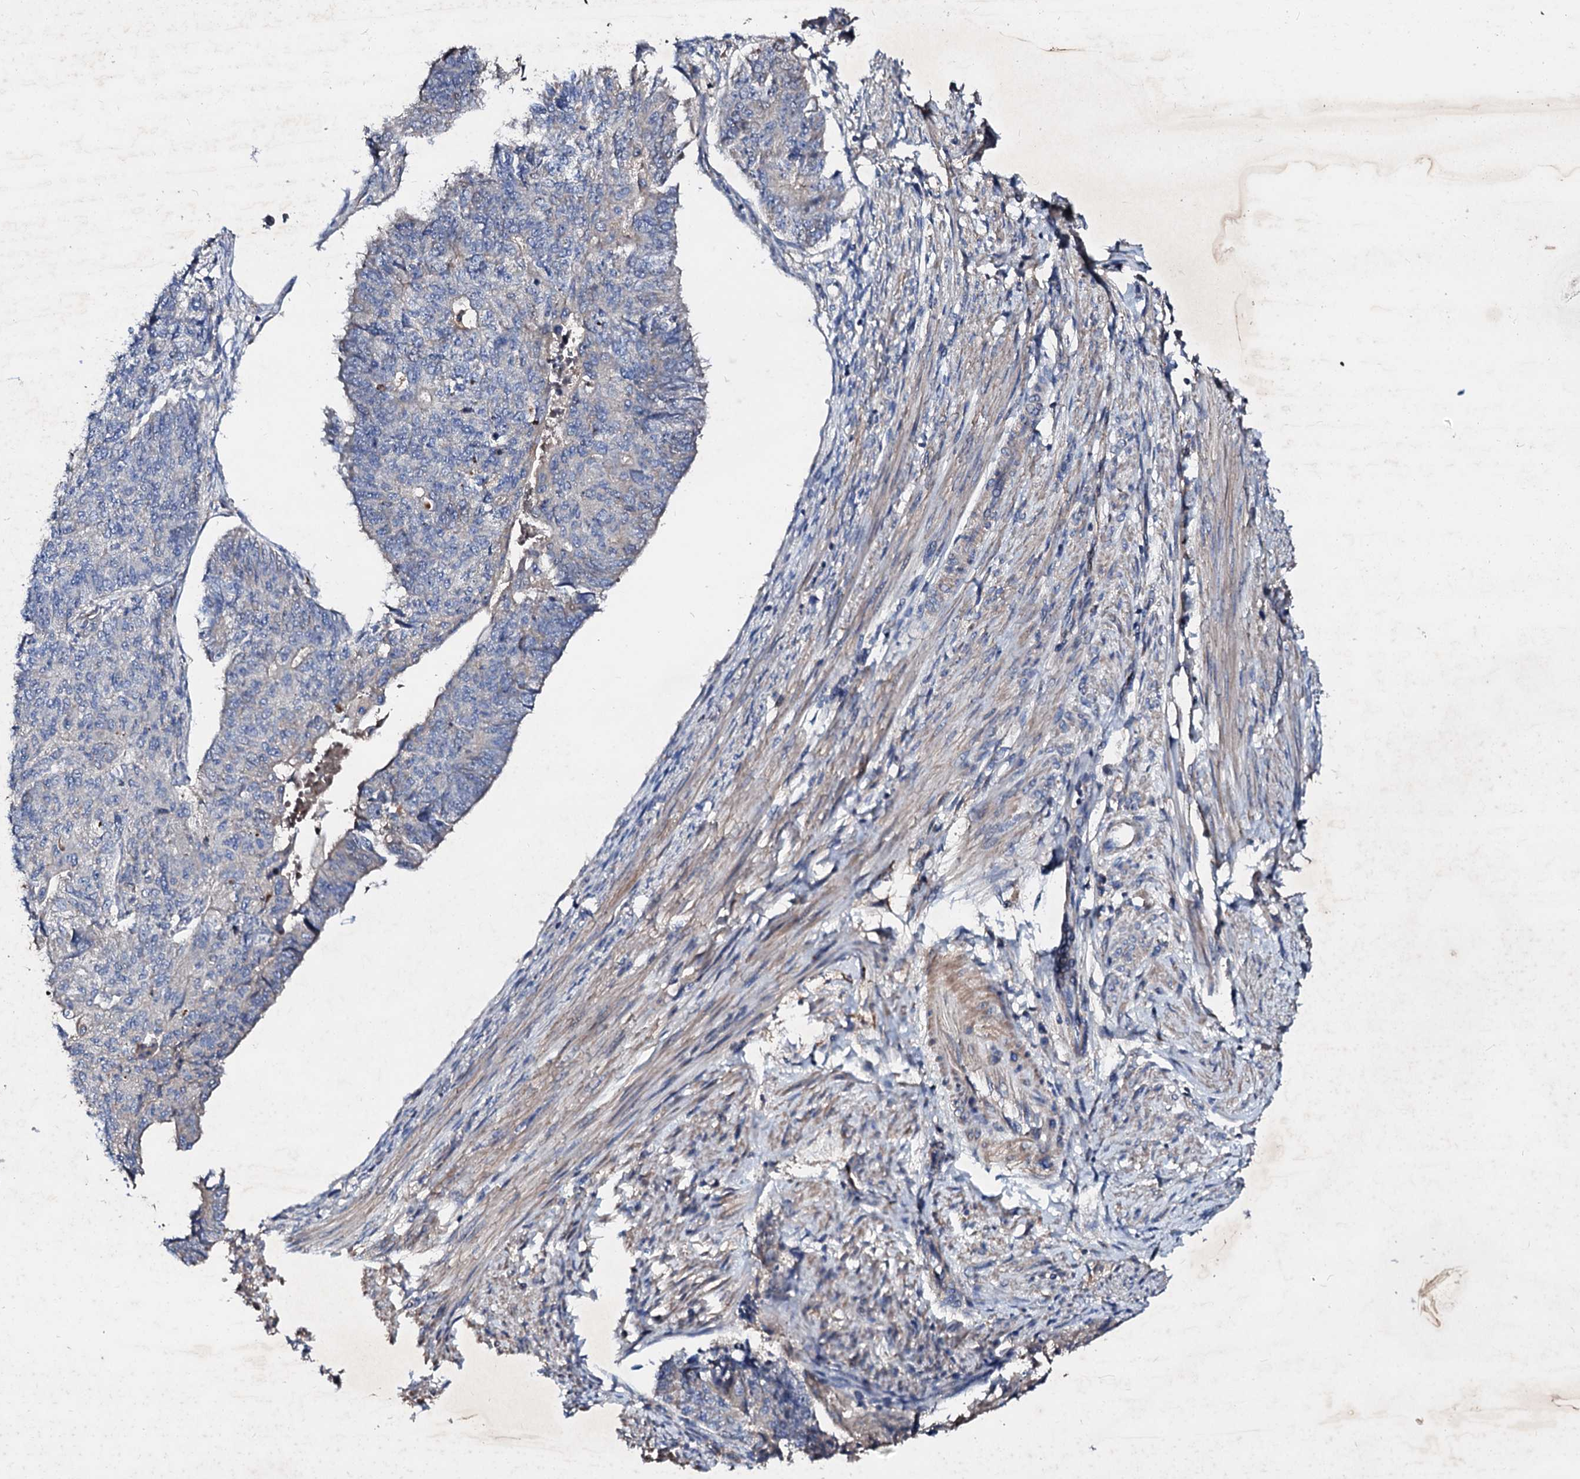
{"staining": {"intensity": "negative", "quantity": "none", "location": "none"}, "tissue": "endometrial cancer", "cell_type": "Tumor cells", "image_type": "cancer", "snomed": [{"axis": "morphology", "description": "Adenocarcinoma, NOS"}, {"axis": "topography", "description": "Endometrium"}], "caption": "High magnification brightfield microscopy of endometrial cancer stained with DAB (3,3'-diaminobenzidine) (brown) and counterstained with hematoxylin (blue): tumor cells show no significant expression.", "gene": "FIBIN", "patient": {"sex": "female", "age": 32}}